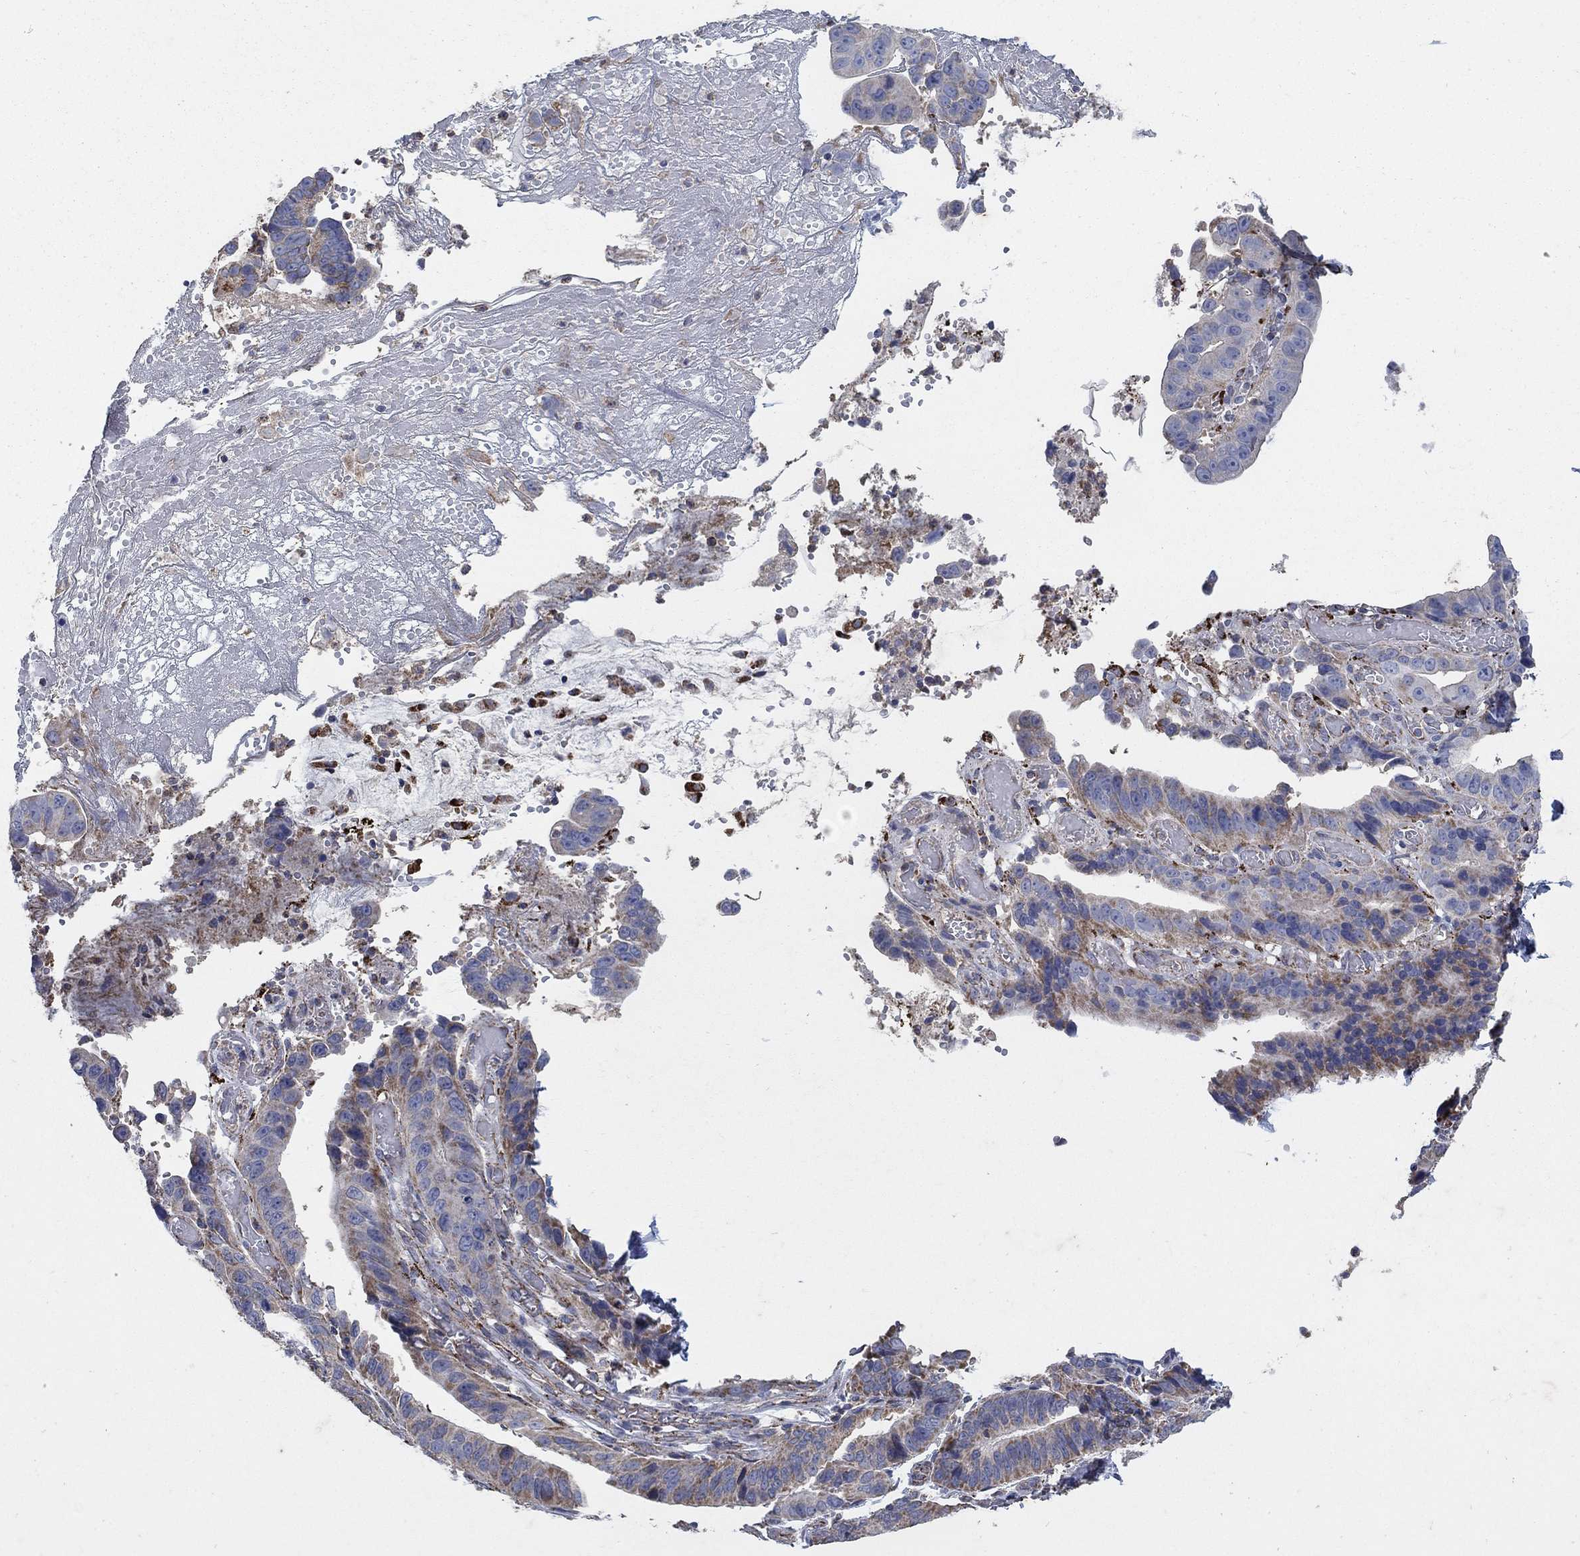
{"staining": {"intensity": "moderate", "quantity": "25%-75%", "location": "cytoplasmic/membranous"}, "tissue": "stomach cancer", "cell_type": "Tumor cells", "image_type": "cancer", "snomed": [{"axis": "morphology", "description": "Adenocarcinoma, NOS"}, {"axis": "topography", "description": "Stomach"}], "caption": "Protein analysis of adenocarcinoma (stomach) tissue displays moderate cytoplasmic/membranous positivity in about 25%-75% of tumor cells.", "gene": "PNPLA2", "patient": {"sex": "male", "age": 84}}